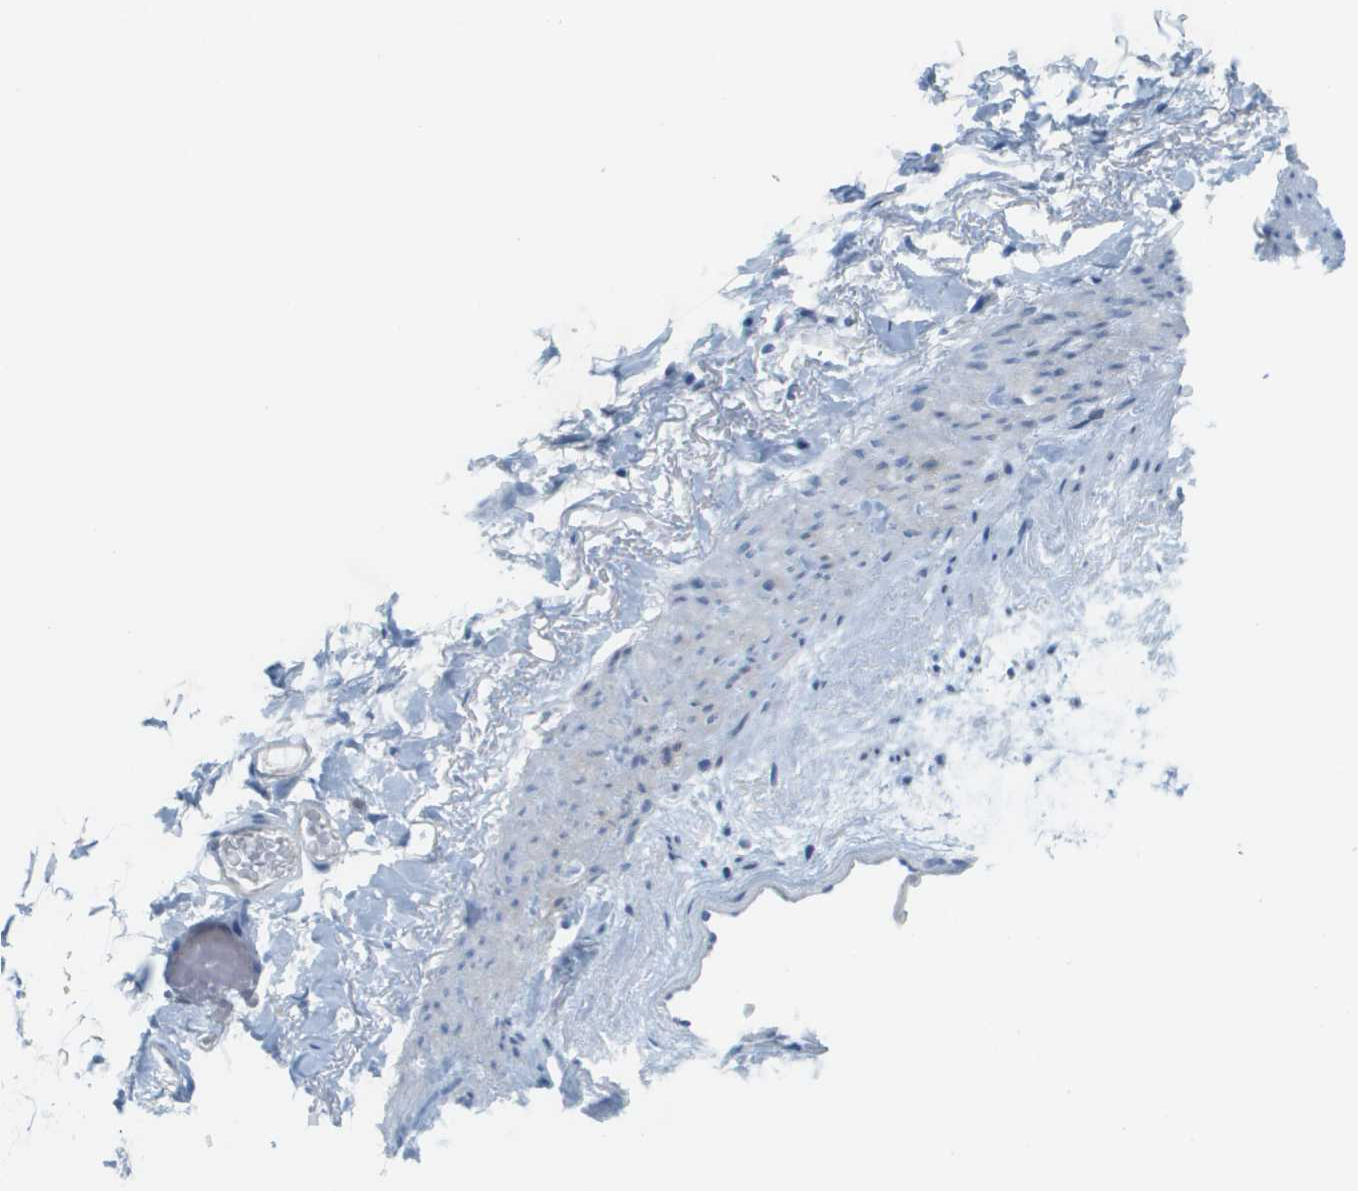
{"staining": {"intensity": "moderate", "quantity": "25%-75%", "location": "cytoplasmic/membranous"}, "tissue": "adipose tissue", "cell_type": "Adipocytes", "image_type": "normal", "snomed": [{"axis": "morphology", "description": "Normal tissue, NOS"}, {"axis": "topography", "description": "Breast"}, {"axis": "topography", "description": "Soft tissue"}], "caption": "Immunohistochemical staining of unremarkable adipose tissue exhibits 25%-75% levels of moderate cytoplasmic/membranous protein staining in about 25%-75% of adipocytes.", "gene": "CUL9", "patient": {"sex": "female", "age": 75}}